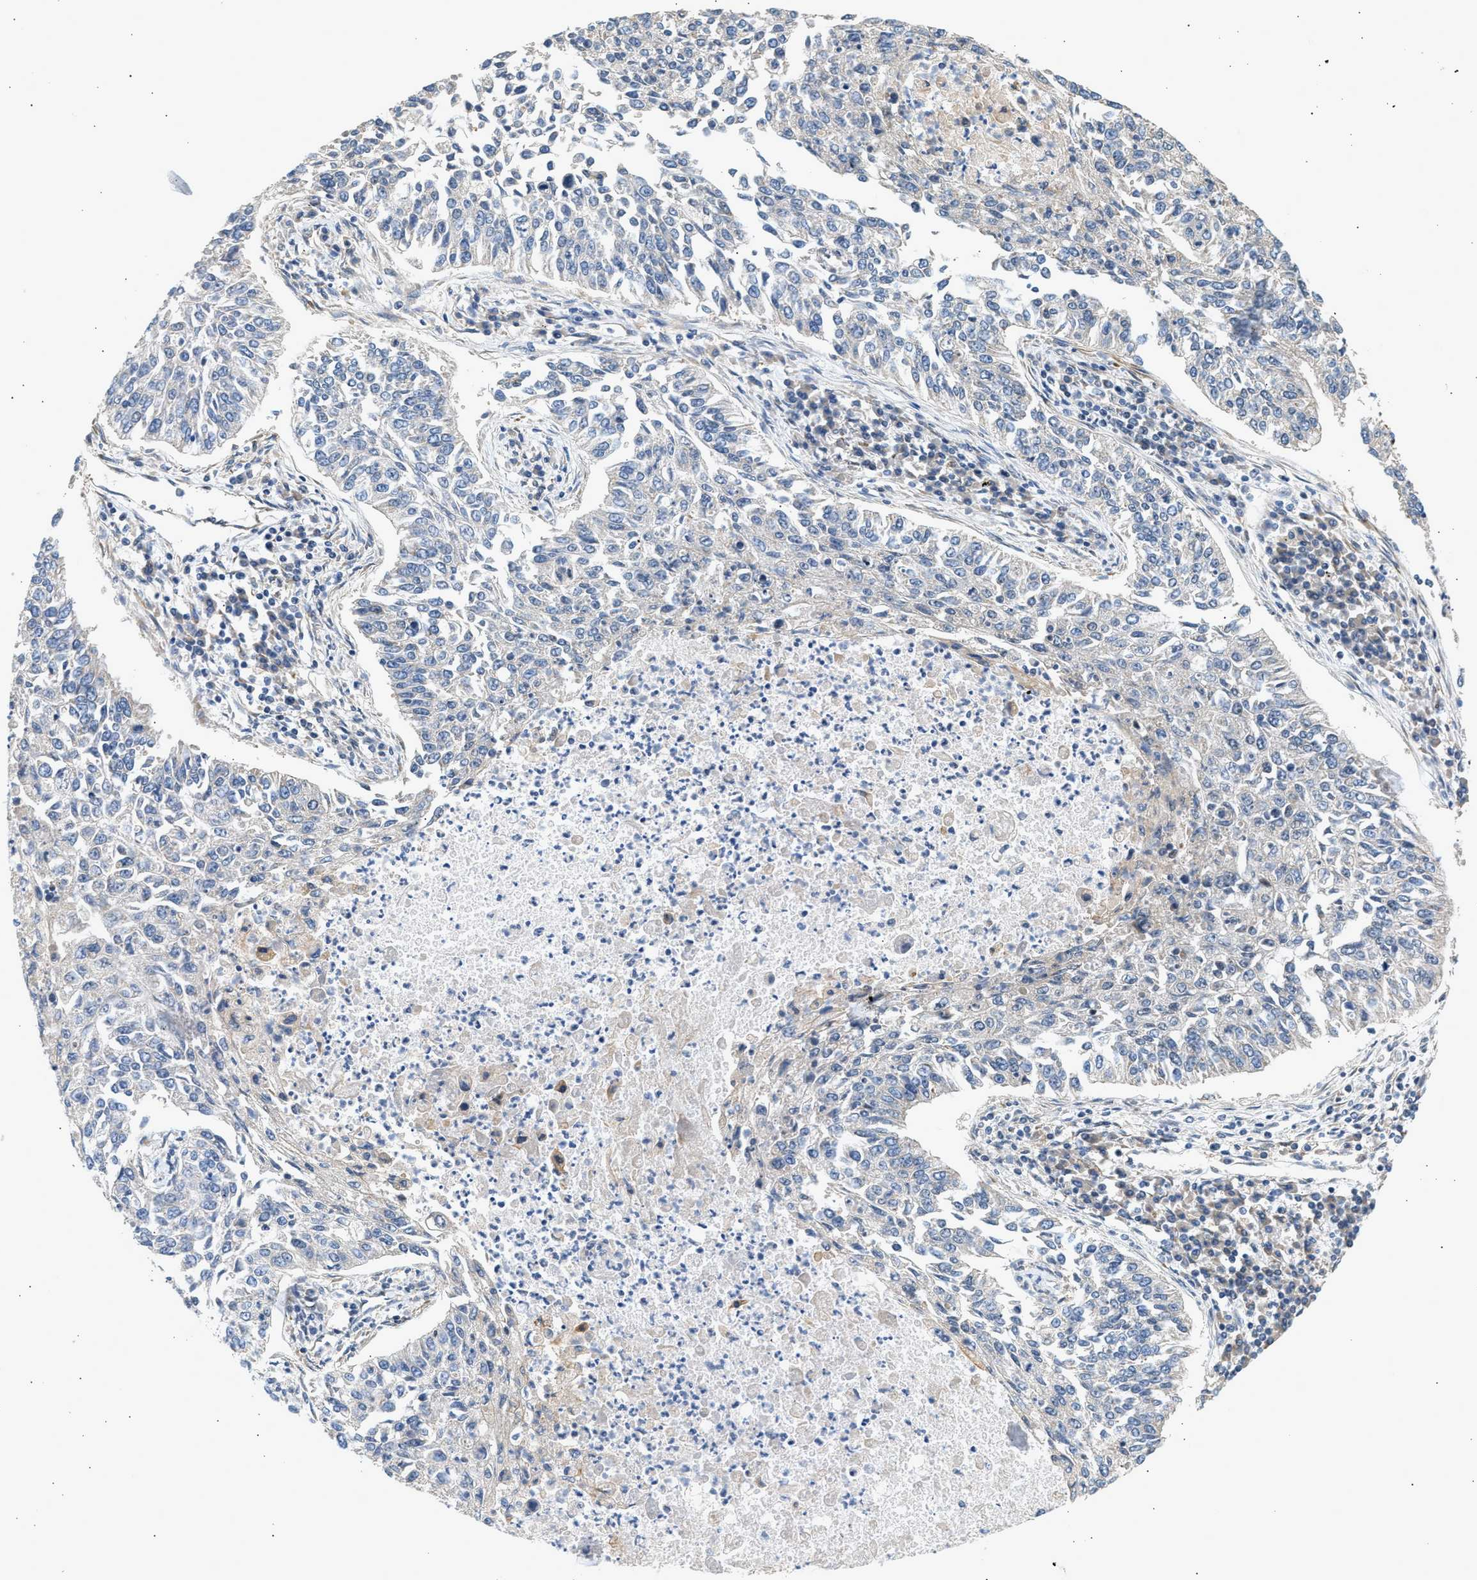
{"staining": {"intensity": "negative", "quantity": "none", "location": "none"}, "tissue": "lung cancer", "cell_type": "Tumor cells", "image_type": "cancer", "snomed": [{"axis": "morphology", "description": "Normal tissue, NOS"}, {"axis": "morphology", "description": "Squamous cell carcinoma, NOS"}, {"axis": "topography", "description": "Cartilage tissue"}, {"axis": "topography", "description": "Bronchus"}, {"axis": "topography", "description": "Lung"}], "caption": "Immunohistochemistry (IHC) micrograph of lung cancer (squamous cell carcinoma) stained for a protein (brown), which demonstrates no positivity in tumor cells.", "gene": "WDR31", "patient": {"sex": "female", "age": 49}}